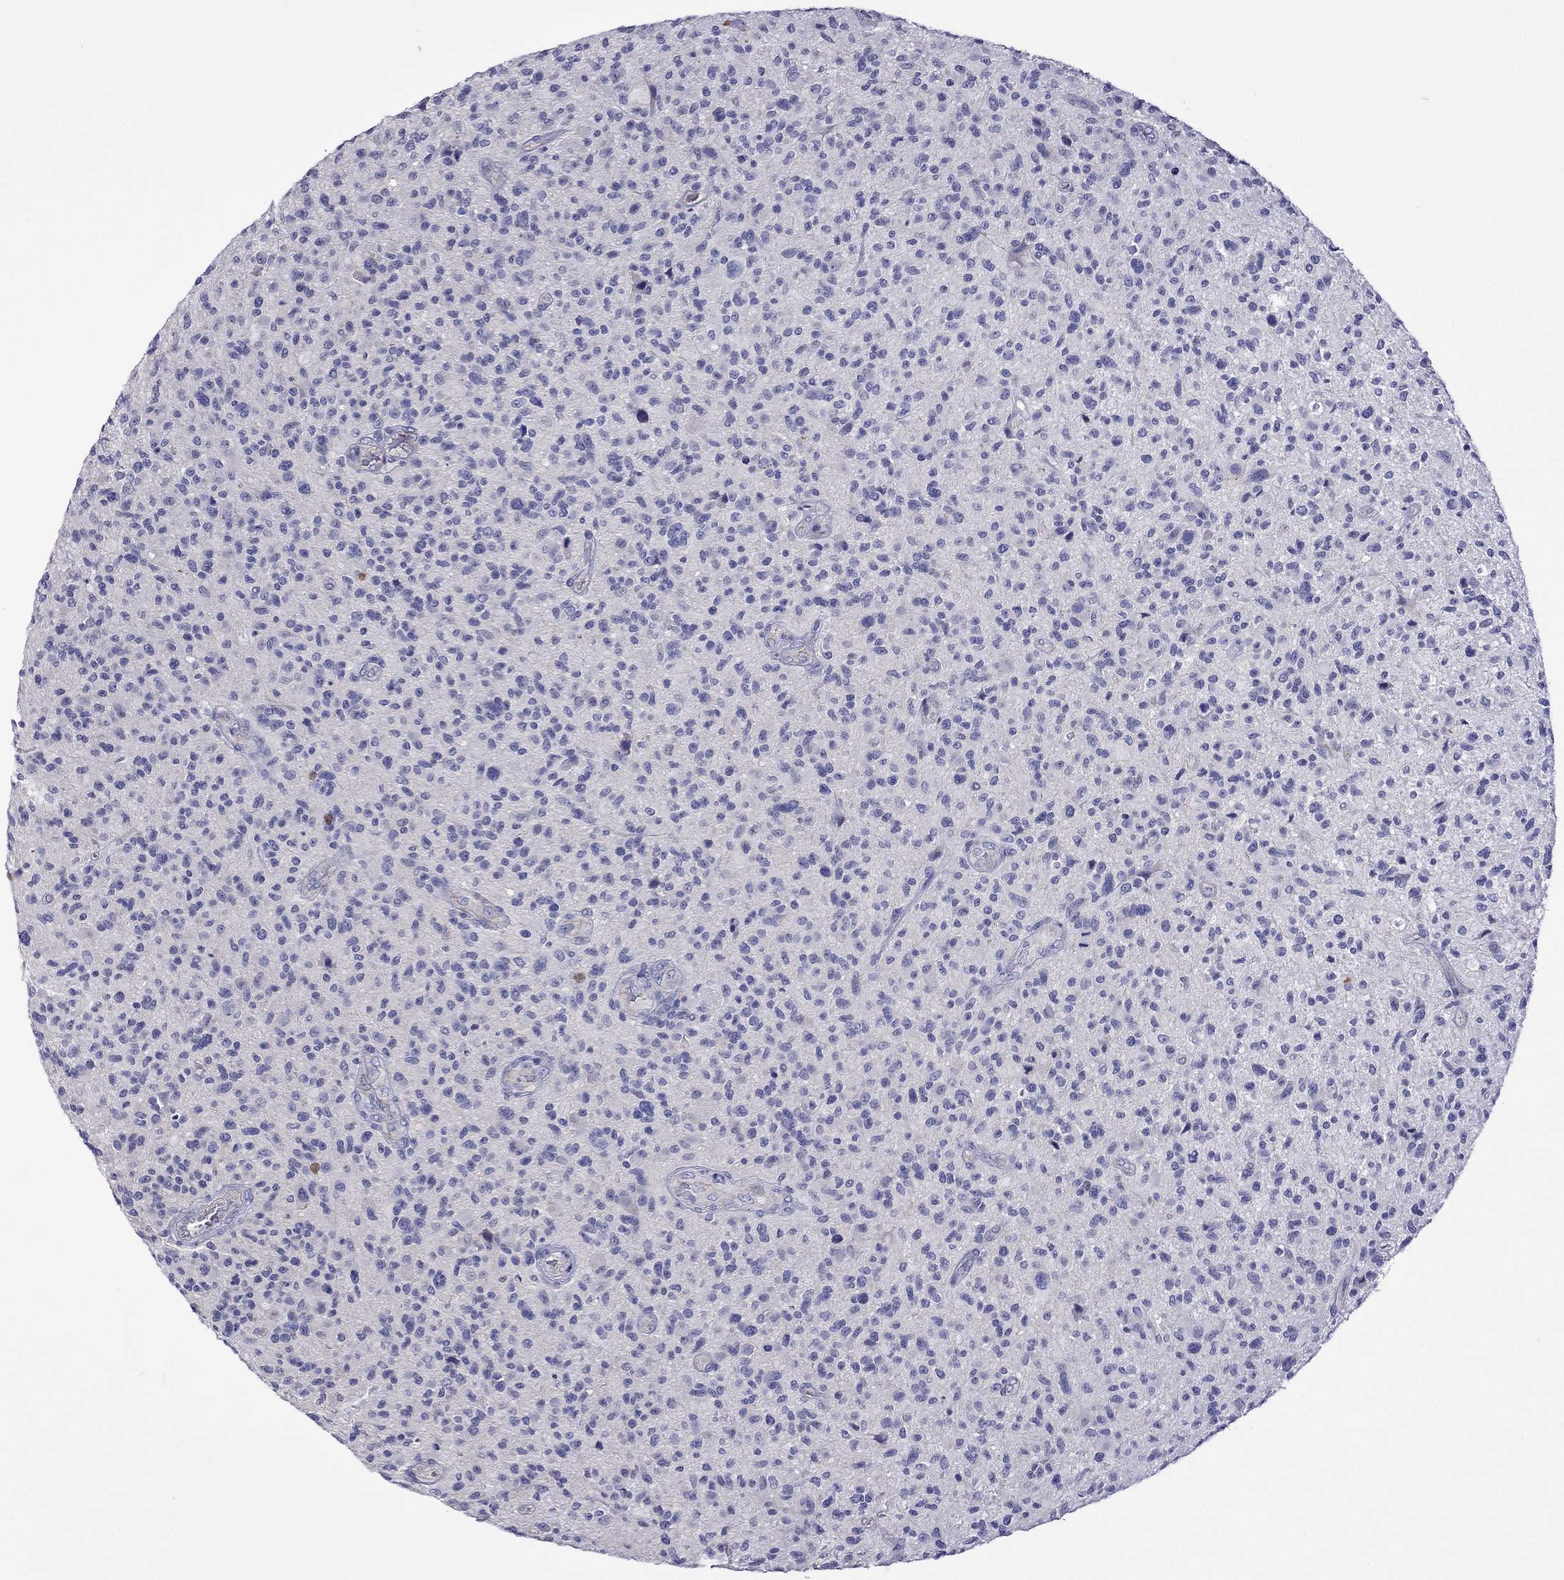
{"staining": {"intensity": "negative", "quantity": "none", "location": "none"}, "tissue": "glioma", "cell_type": "Tumor cells", "image_type": "cancer", "snomed": [{"axis": "morphology", "description": "Glioma, malignant, High grade"}, {"axis": "topography", "description": "Brain"}], "caption": "A high-resolution photomicrograph shows immunohistochemistry staining of glioma, which shows no significant positivity in tumor cells.", "gene": "STAR", "patient": {"sex": "male", "age": 47}}